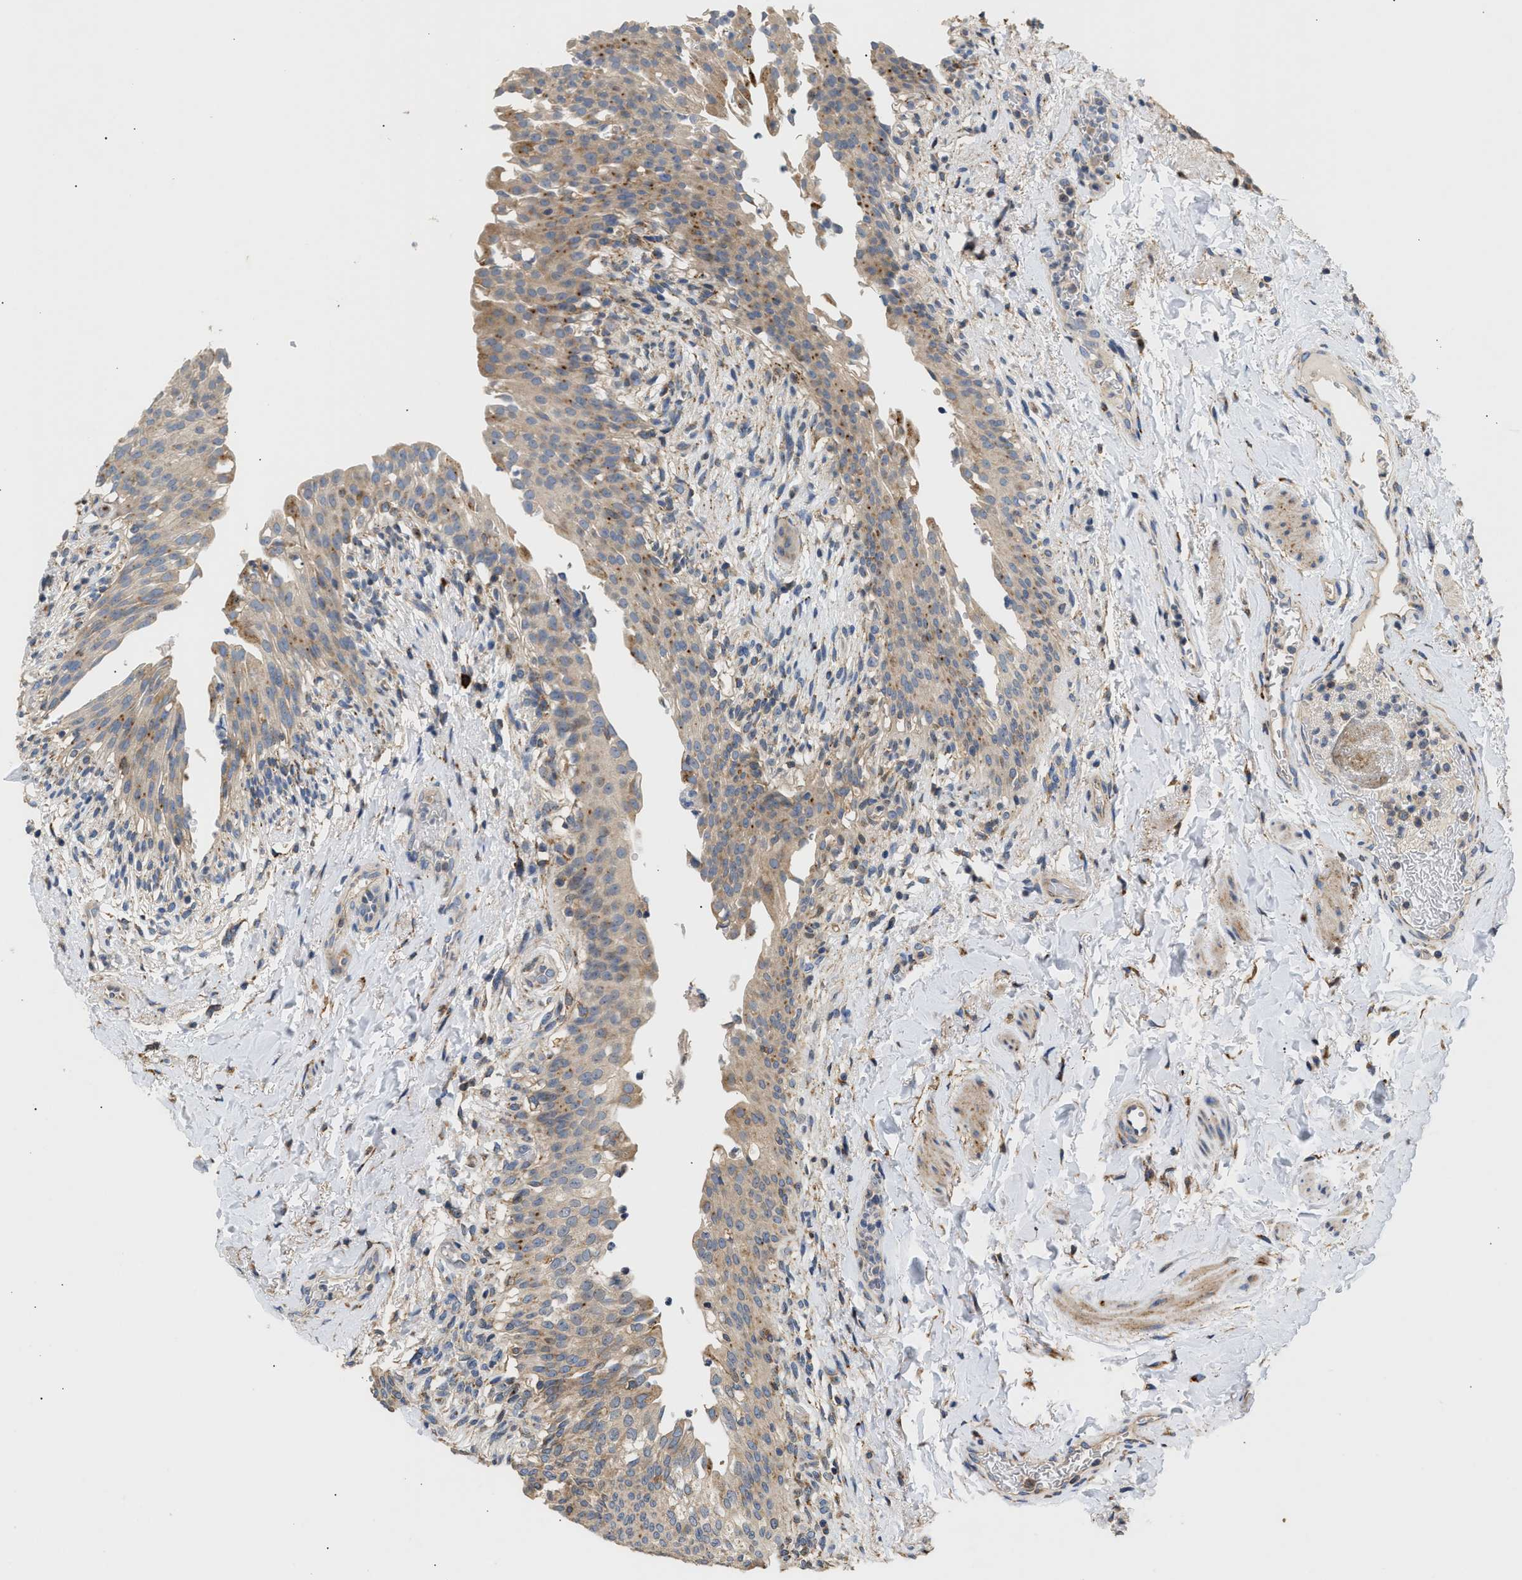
{"staining": {"intensity": "weak", "quantity": ">75%", "location": "cytoplasmic/membranous"}, "tissue": "urinary bladder", "cell_type": "Urothelial cells", "image_type": "normal", "snomed": [{"axis": "morphology", "description": "Normal tissue, NOS"}, {"axis": "topography", "description": "Urinary bladder"}], "caption": "There is low levels of weak cytoplasmic/membranous expression in urothelial cells of unremarkable urinary bladder, as demonstrated by immunohistochemical staining (brown color).", "gene": "AMZ1", "patient": {"sex": "female", "age": 60}}